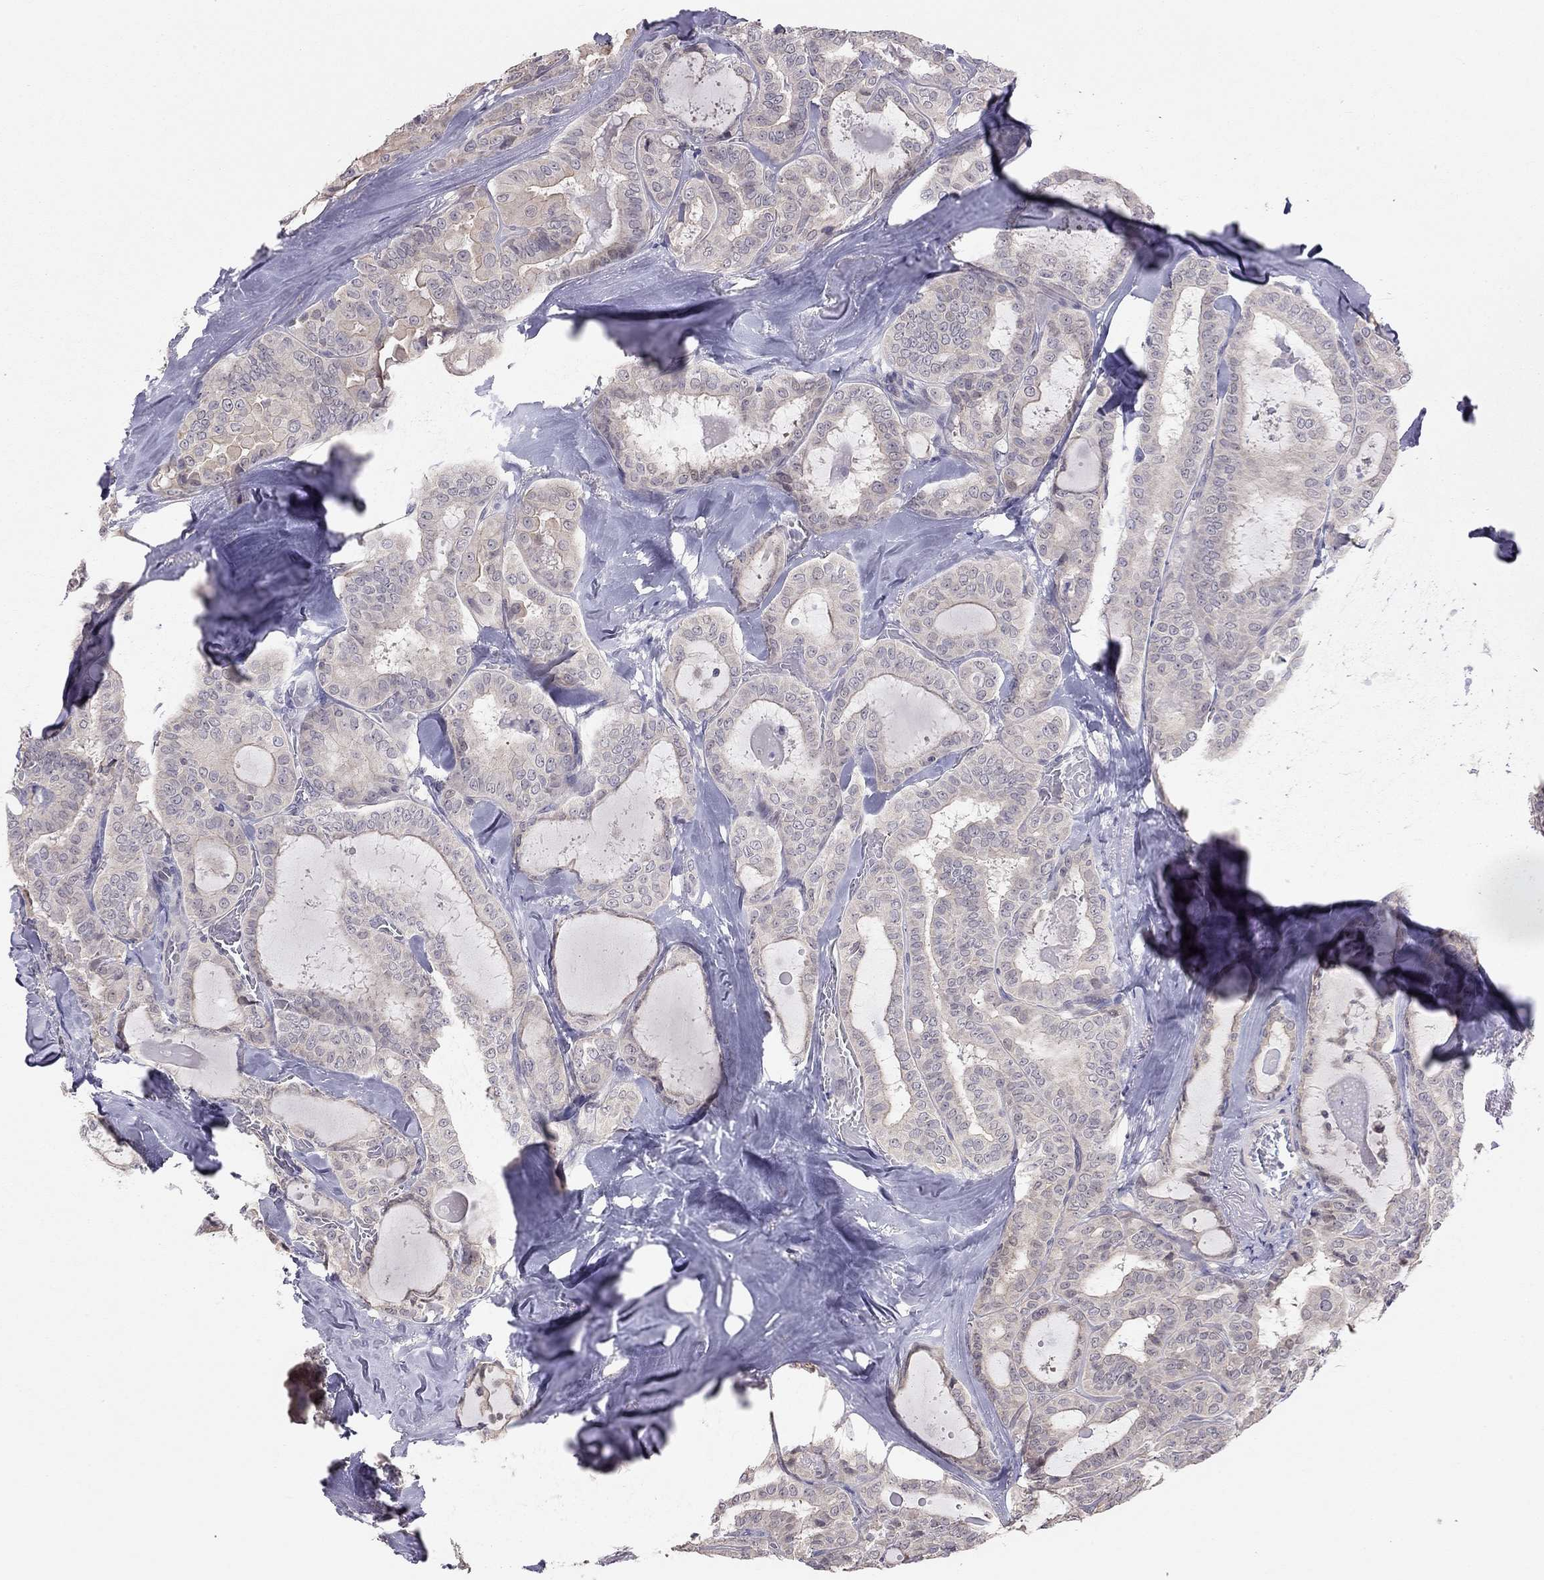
{"staining": {"intensity": "negative", "quantity": "none", "location": "none"}, "tissue": "thyroid cancer", "cell_type": "Tumor cells", "image_type": "cancer", "snomed": [{"axis": "morphology", "description": "Papillary adenocarcinoma, NOS"}, {"axis": "topography", "description": "Thyroid gland"}], "caption": "A high-resolution histopathology image shows IHC staining of thyroid cancer, which demonstrates no significant expression in tumor cells.", "gene": "HSF2BP", "patient": {"sex": "female", "age": 39}}